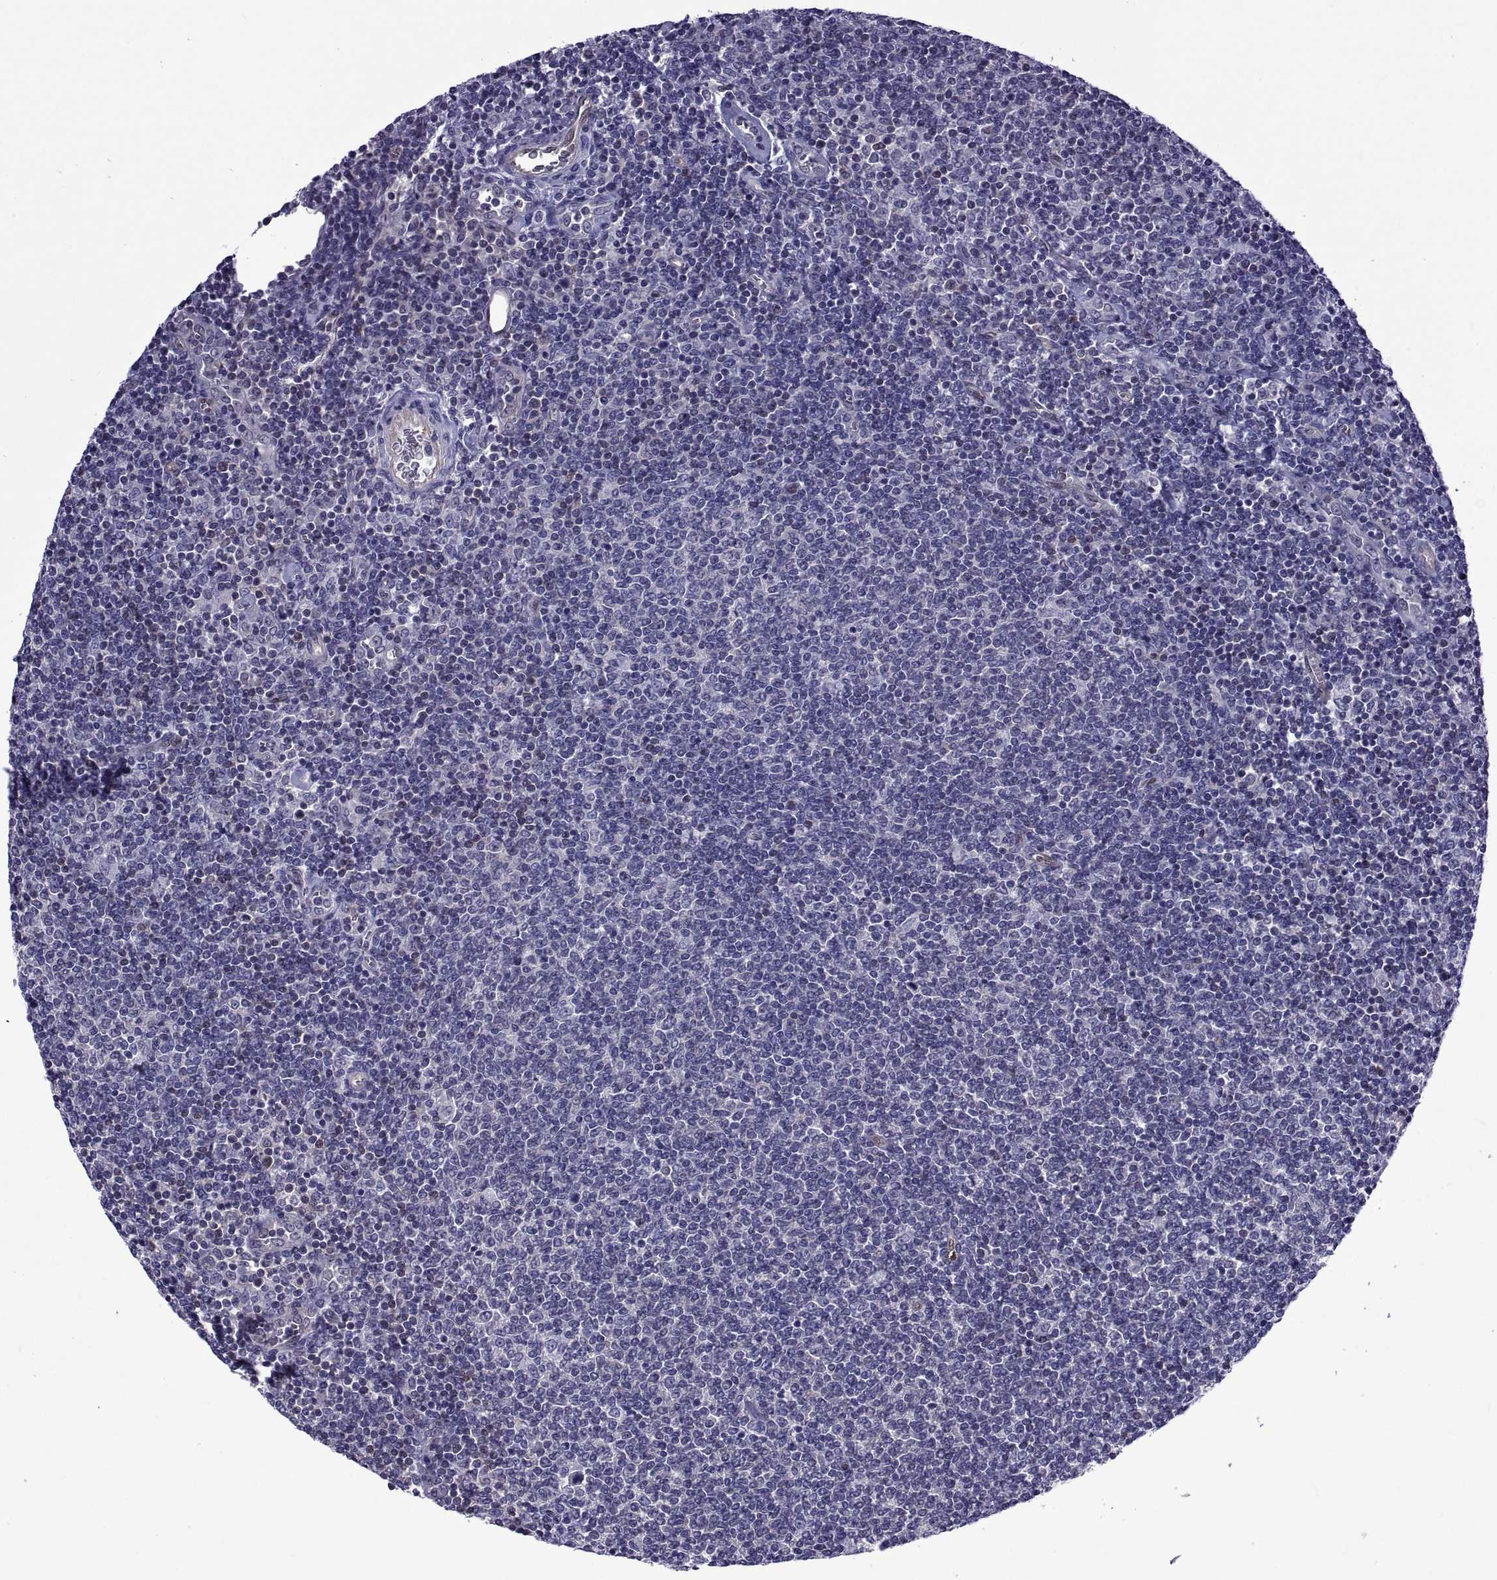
{"staining": {"intensity": "negative", "quantity": "none", "location": "none"}, "tissue": "lymphoma", "cell_type": "Tumor cells", "image_type": "cancer", "snomed": [{"axis": "morphology", "description": "Malignant lymphoma, non-Hodgkin's type, Low grade"}, {"axis": "topography", "description": "Lymph node"}], "caption": "An IHC photomicrograph of low-grade malignant lymphoma, non-Hodgkin's type is shown. There is no staining in tumor cells of low-grade malignant lymphoma, non-Hodgkin's type.", "gene": "LCN9", "patient": {"sex": "male", "age": 52}}